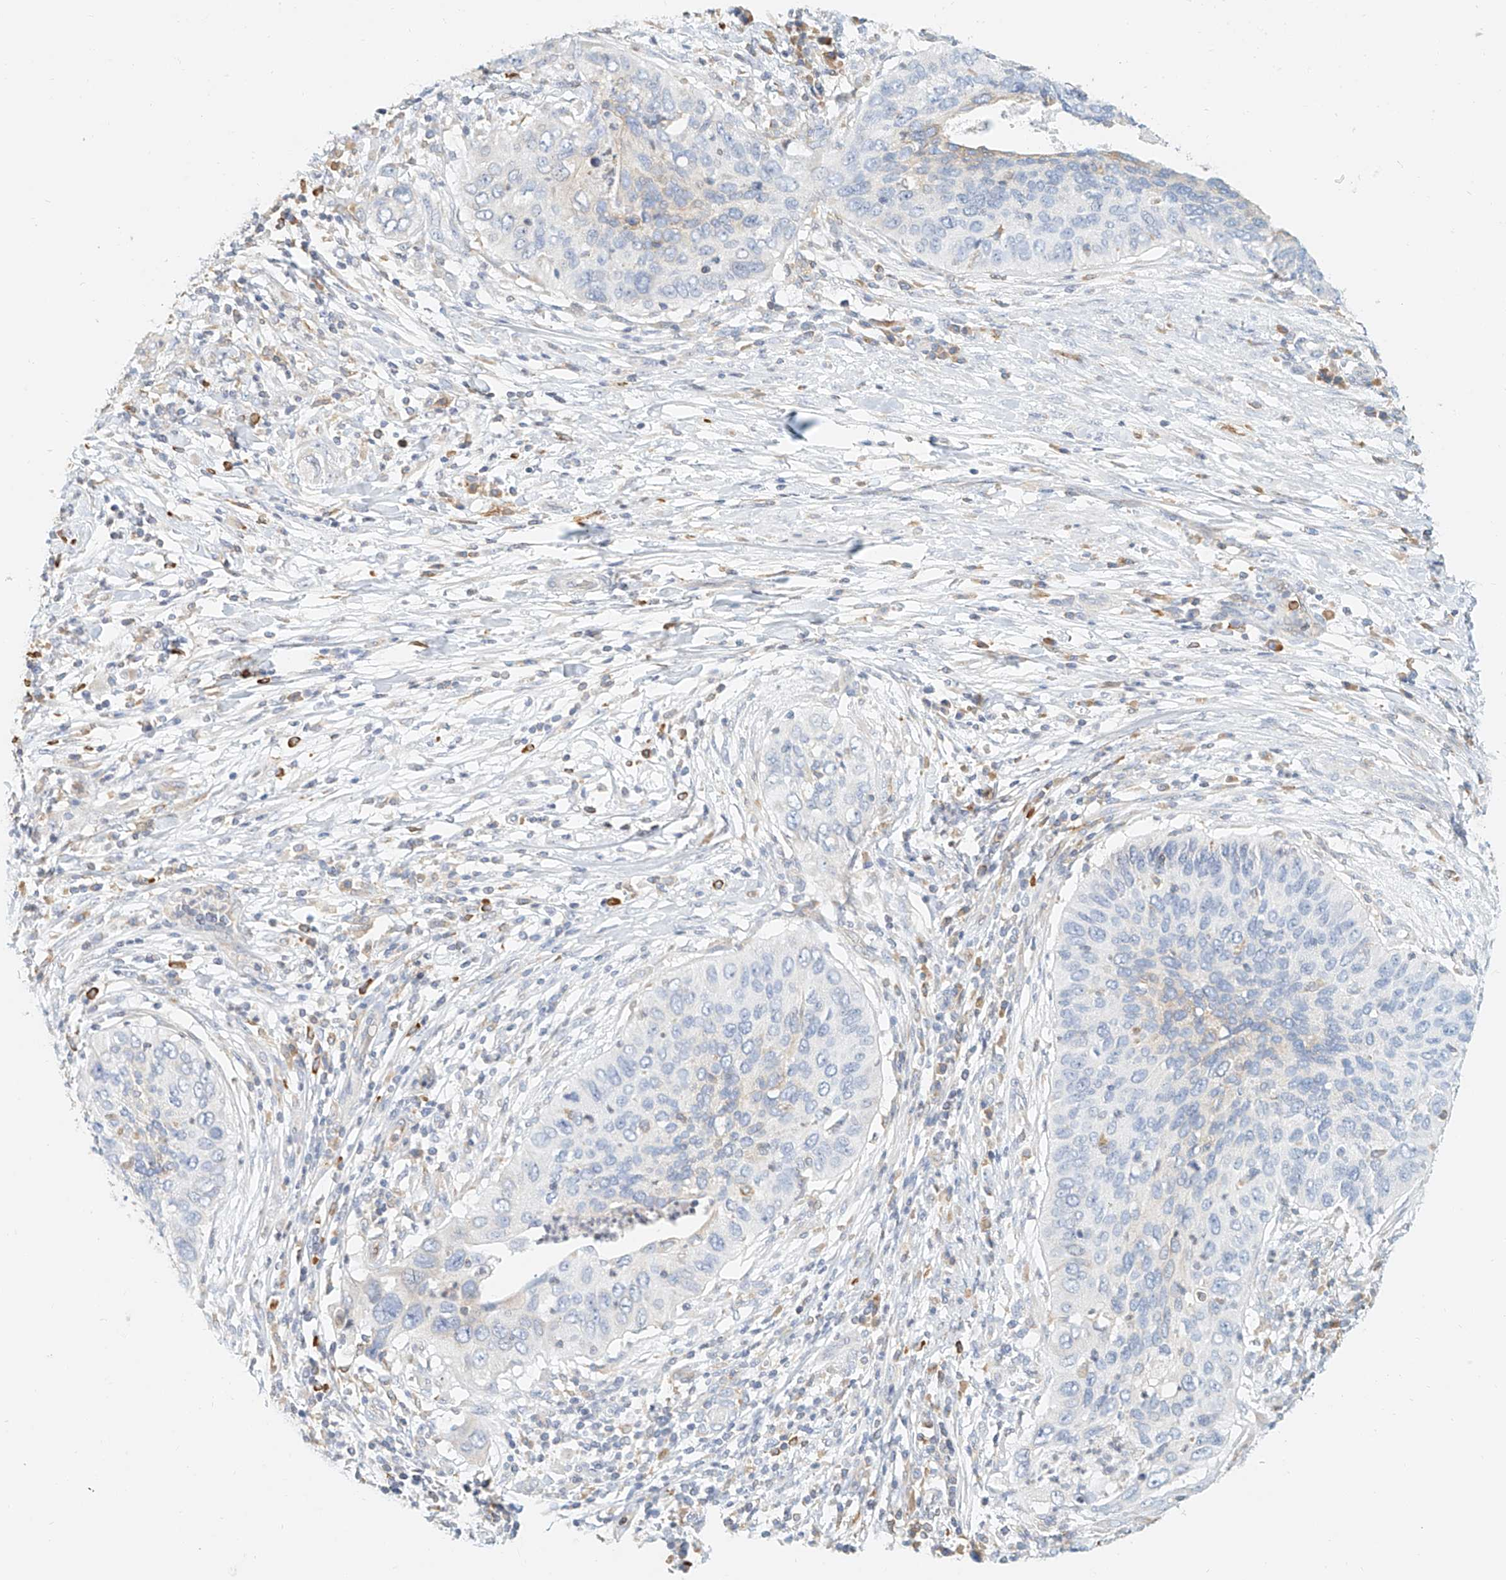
{"staining": {"intensity": "negative", "quantity": "none", "location": "none"}, "tissue": "cervical cancer", "cell_type": "Tumor cells", "image_type": "cancer", "snomed": [{"axis": "morphology", "description": "Squamous cell carcinoma, NOS"}, {"axis": "topography", "description": "Cervix"}], "caption": "This photomicrograph is of cervical cancer stained with IHC to label a protein in brown with the nuclei are counter-stained blue. There is no positivity in tumor cells.", "gene": "DHRS7", "patient": {"sex": "female", "age": 38}}